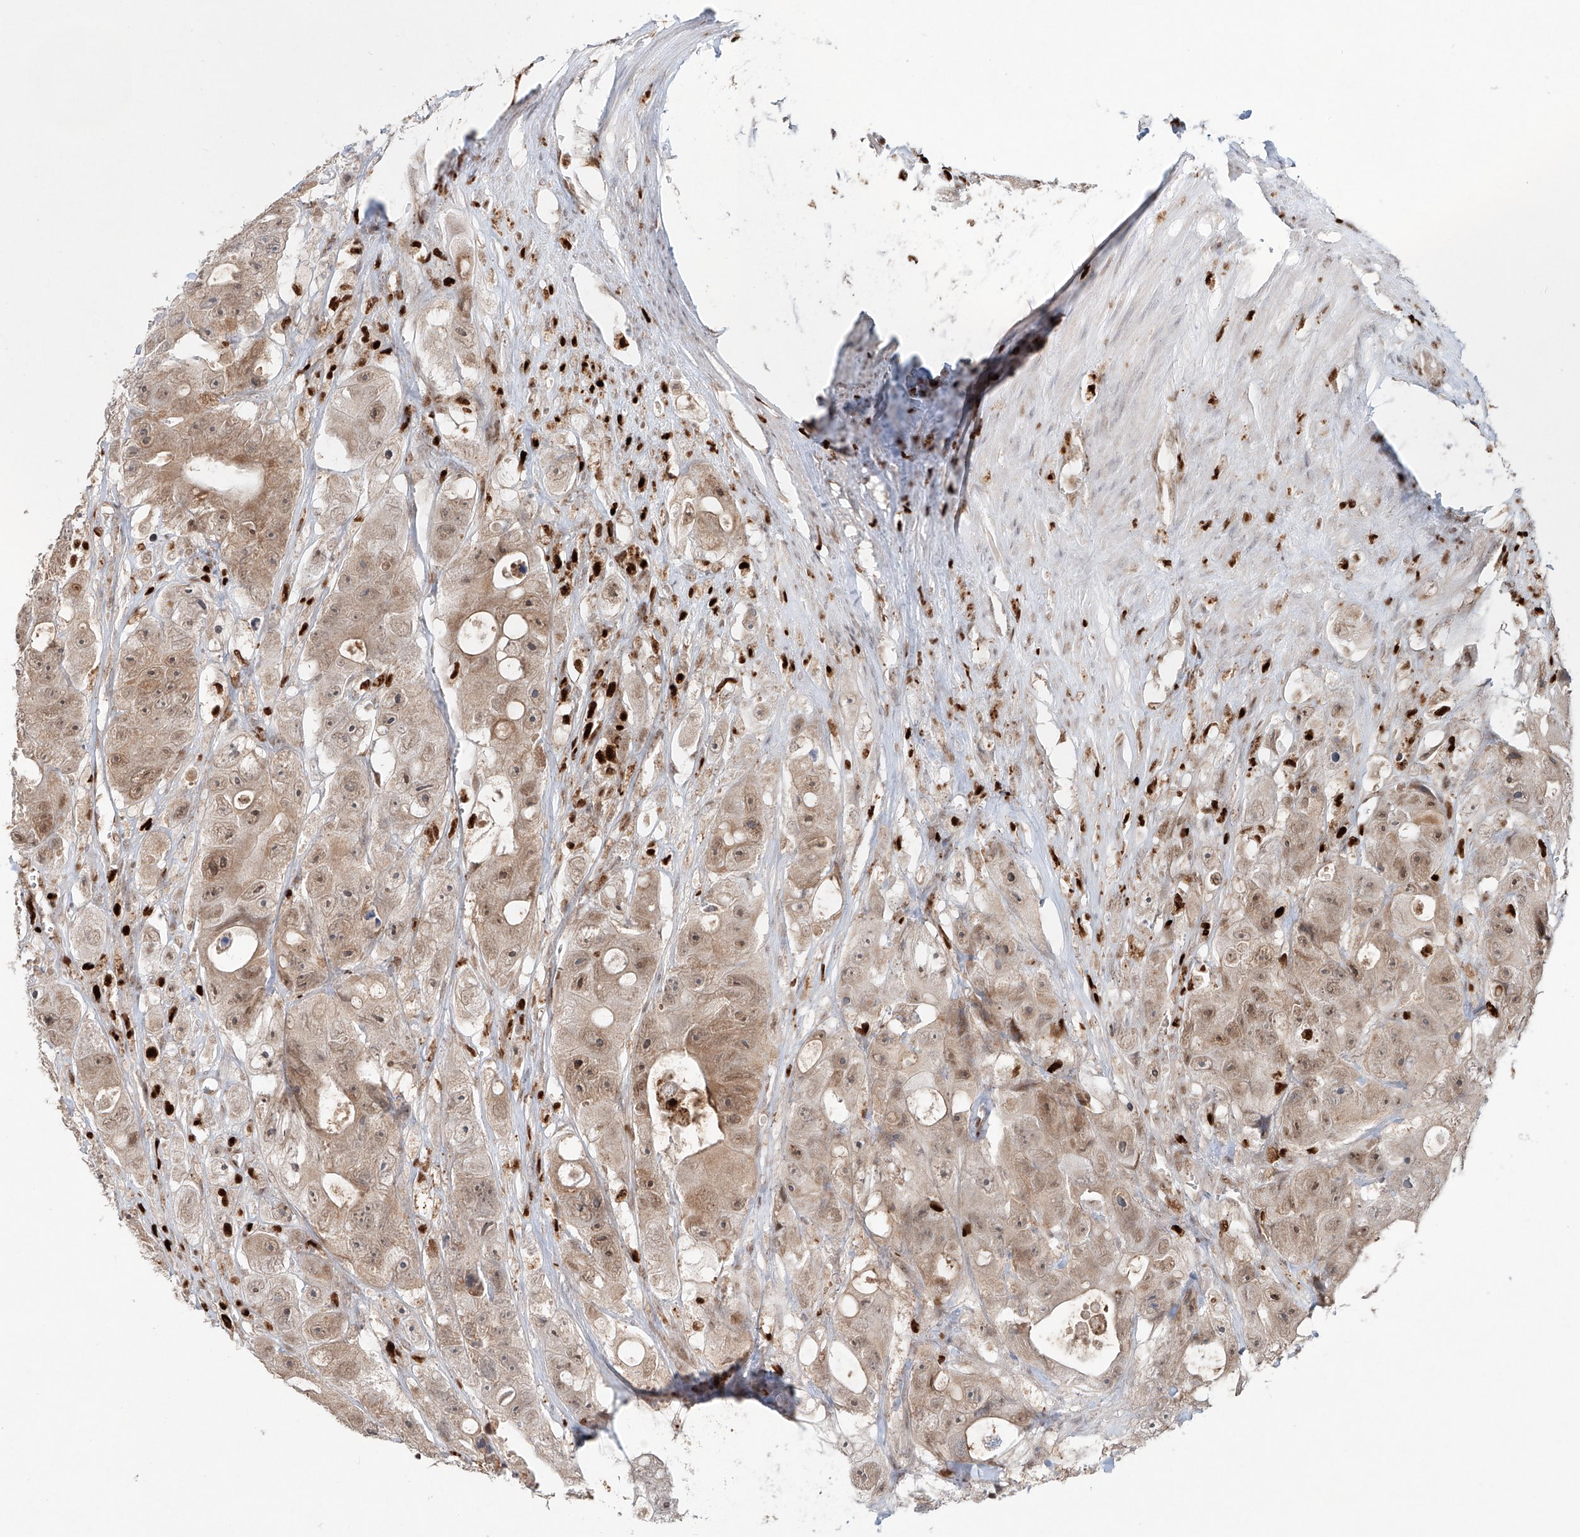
{"staining": {"intensity": "moderate", "quantity": ">75%", "location": "cytoplasmic/membranous,nuclear"}, "tissue": "colorectal cancer", "cell_type": "Tumor cells", "image_type": "cancer", "snomed": [{"axis": "morphology", "description": "Adenocarcinoma, NOS"}, {"axis": "topography", "description": "Colon"}], "caption": "This image reveals immunohistochemistry (IHC) staining of colorectal cancer (adenocarcinoma), with medium moderate cytoplasmic/membranous and nuclear expression in approximately >75% of tumor cells.", "gene": "DZIP1L", "patient": {"sex": "female", "age": 46}}